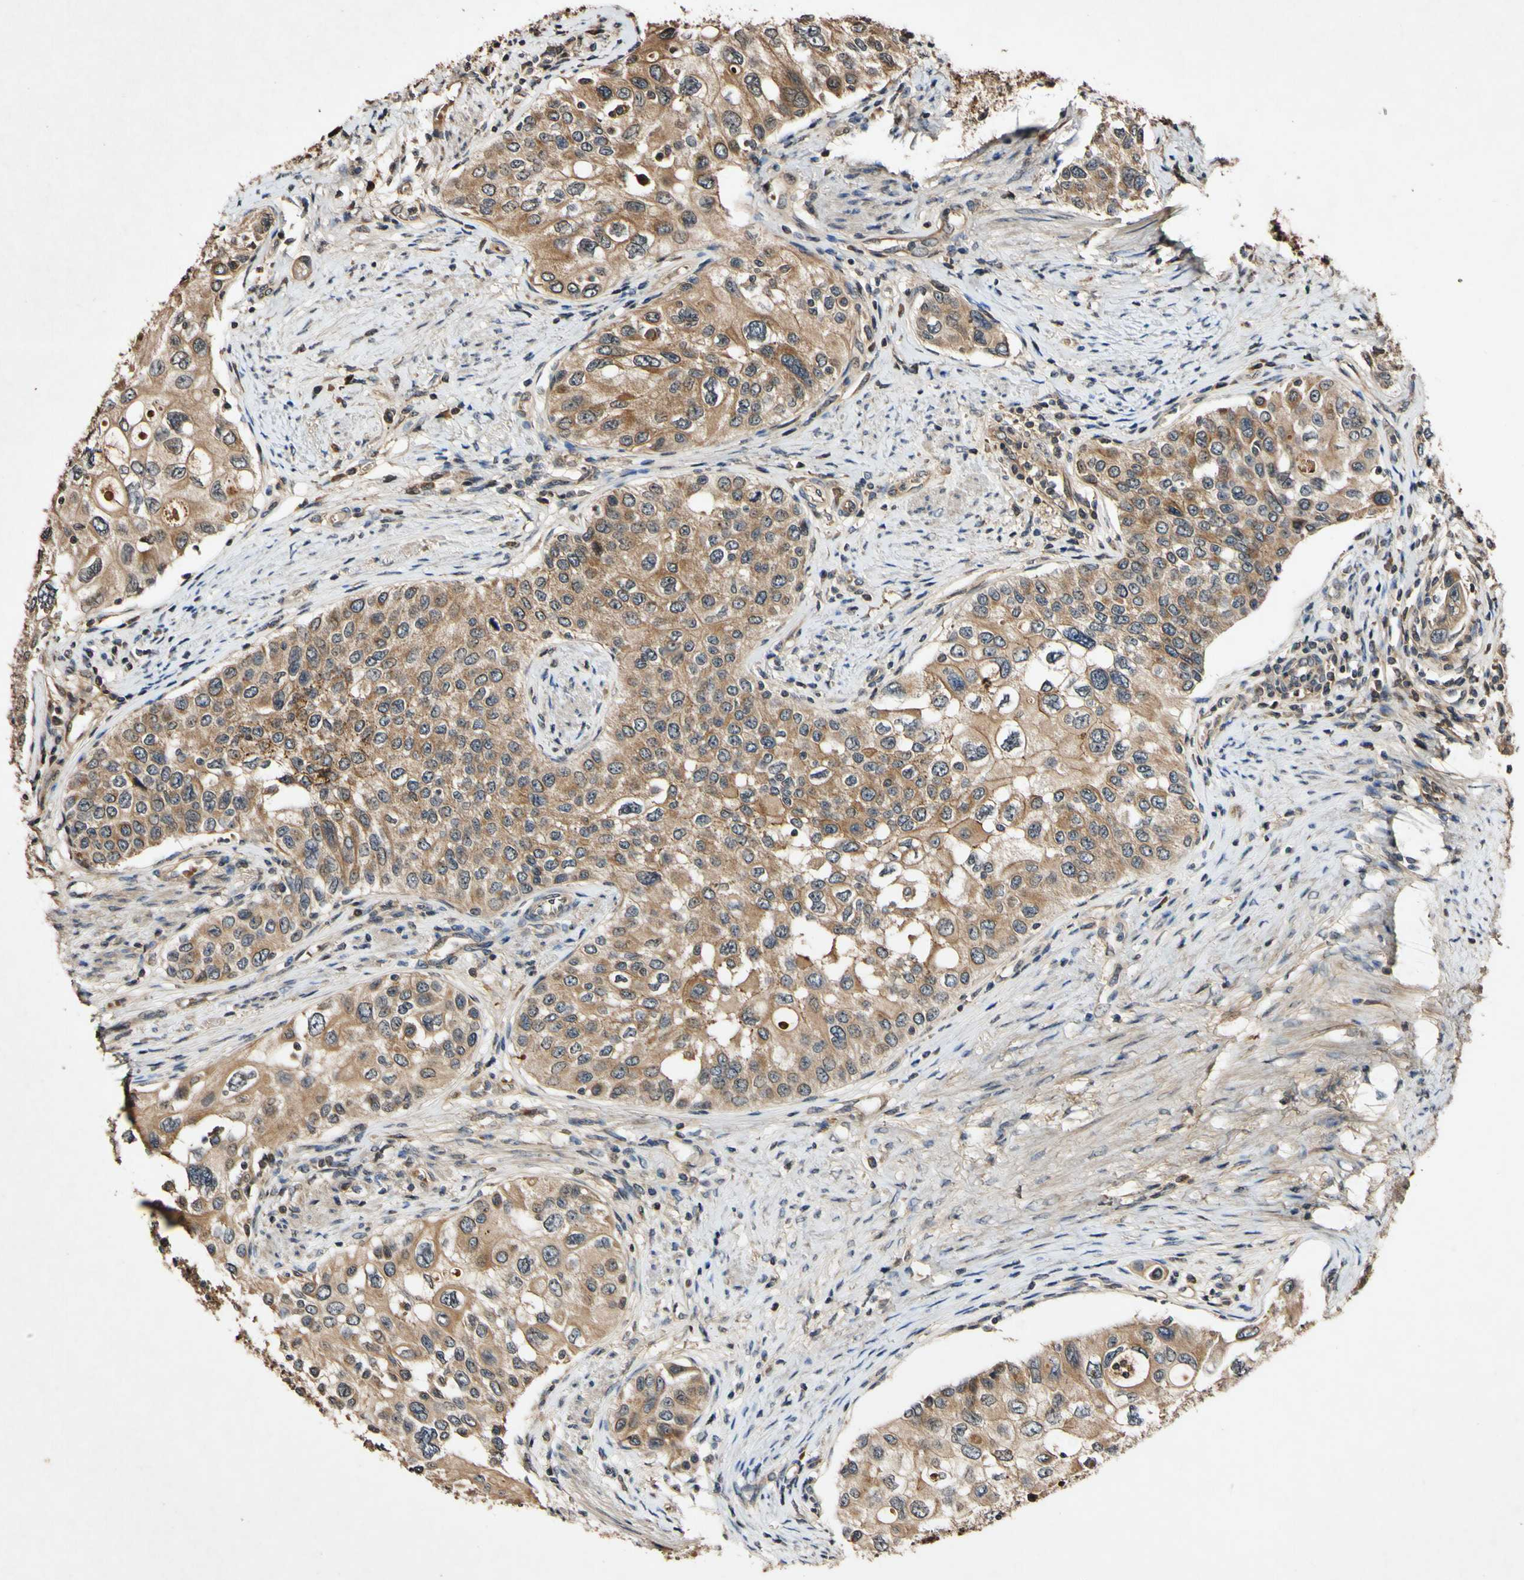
{"staining": {"intensity": "moderate", "quantity": ">75%", "location": "cytoplasmic/membranous"}, "tissue": "urothelial cancer", "cell_type": "Tumor cells", "image_type": "cancer", "snomed": [{"axis": "morphology", "description": "Urothelial carcinoma, High grade"}, {"axis": "topography", "description": "Urinary bladder"}], "caption": "Protein staining by IHC displays moderate cytoplasmic/membranous staining in about >75% of tumor cells in high-grade urothelial carcinoma.", "gene": "PLAT", "patient": {"sex": "female", "age": 56}}